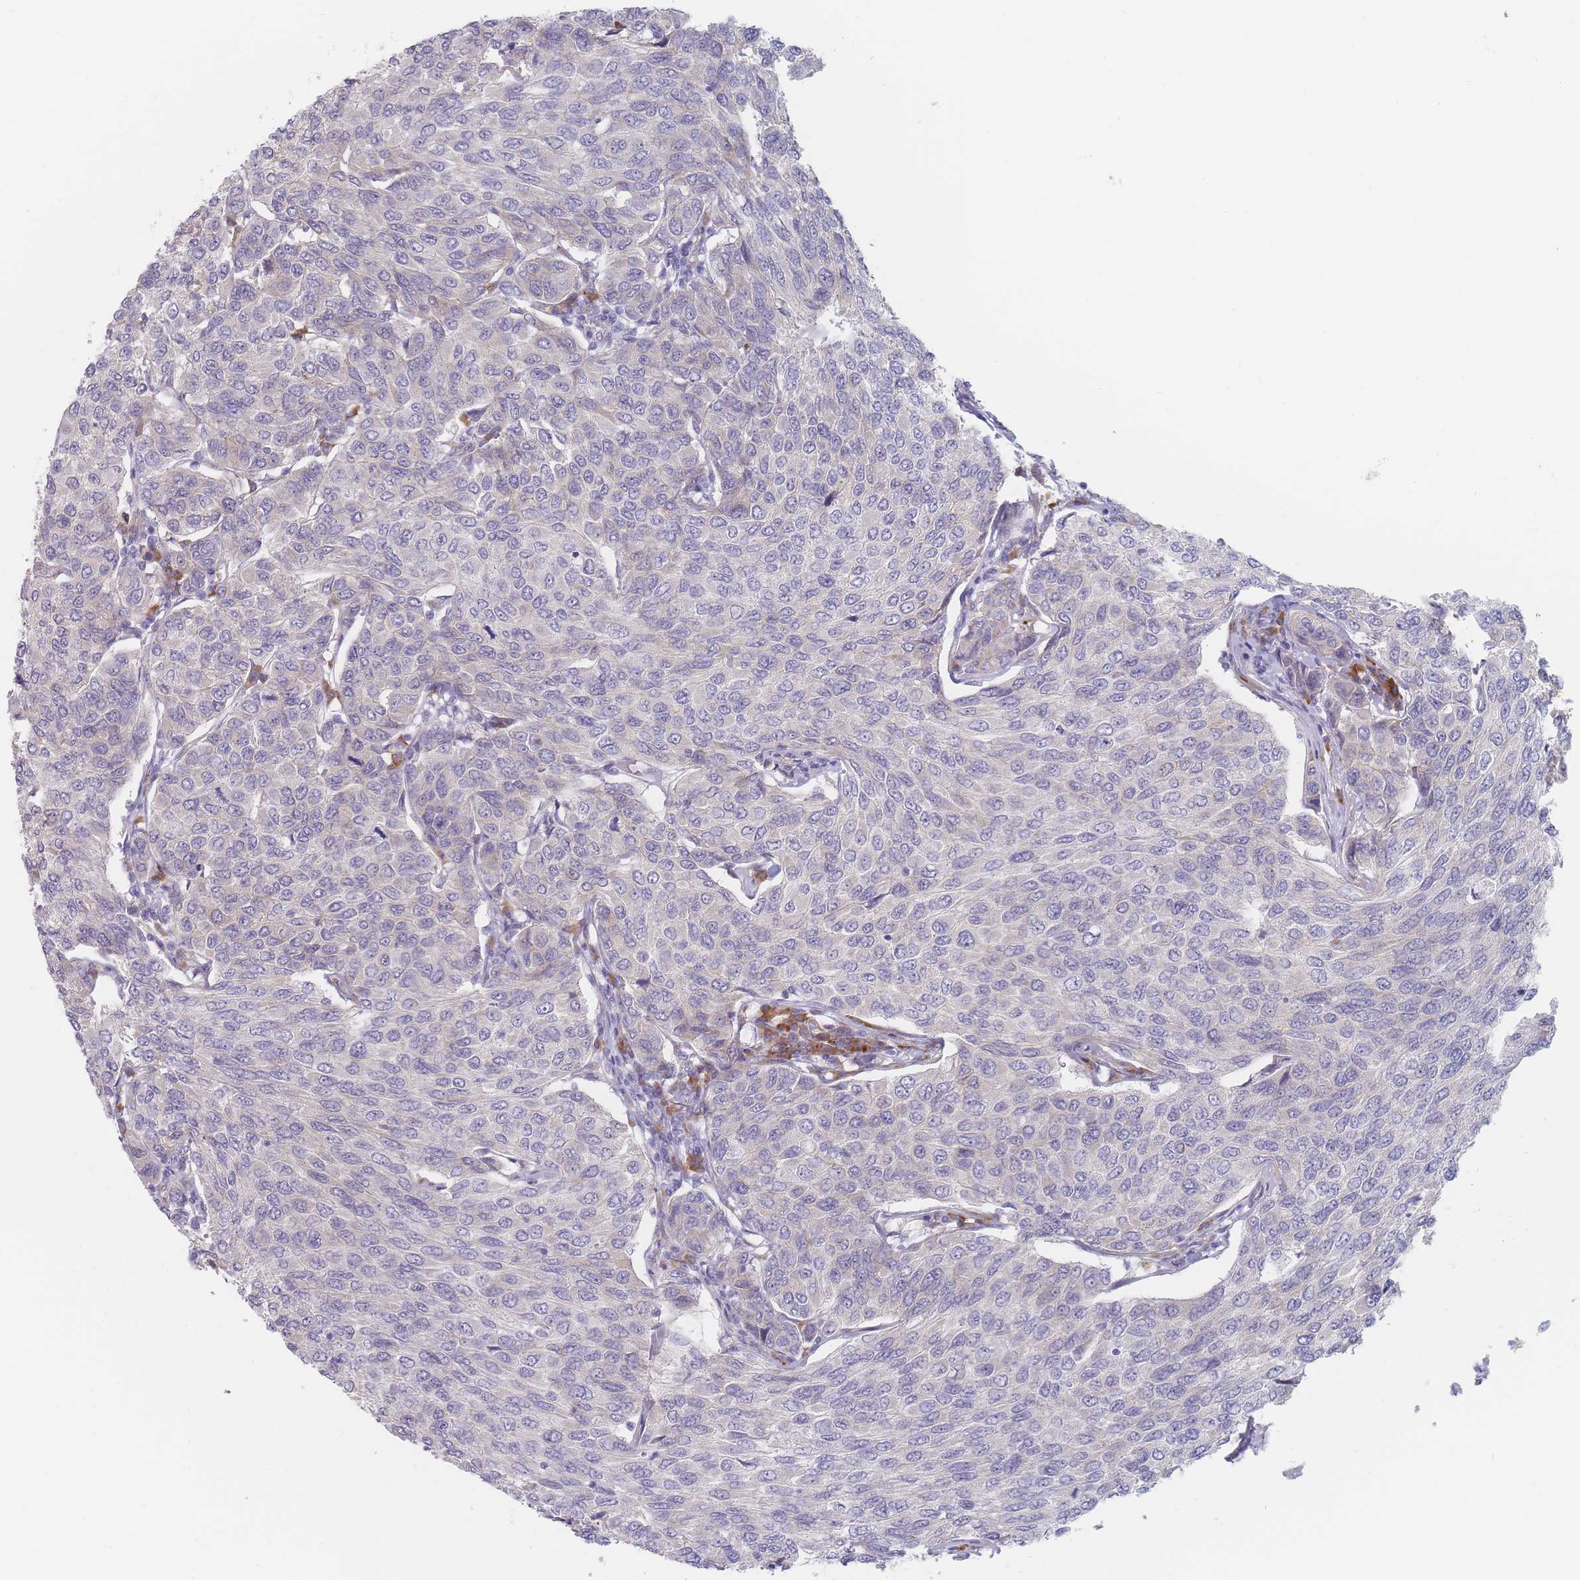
{"staining": {"intensity": "negative", "quantity": "none", "location": "none"}, "tissue": "breast cancer", "cell_type": "Tumor cells", "image_type": "cancer", "snomed": [{"axis": "morphology", "description": "Duct carcinoma"}, {"axis": "topography", "description": "Breast"}], "caption": "This is a histopathology image of immunohistochemistry staining of breast infiltrating ductal carcinoma, which shows no expression in tumor cells.", "gene": "ERBIN", "patient": {"sex": "female", "age": 55}}